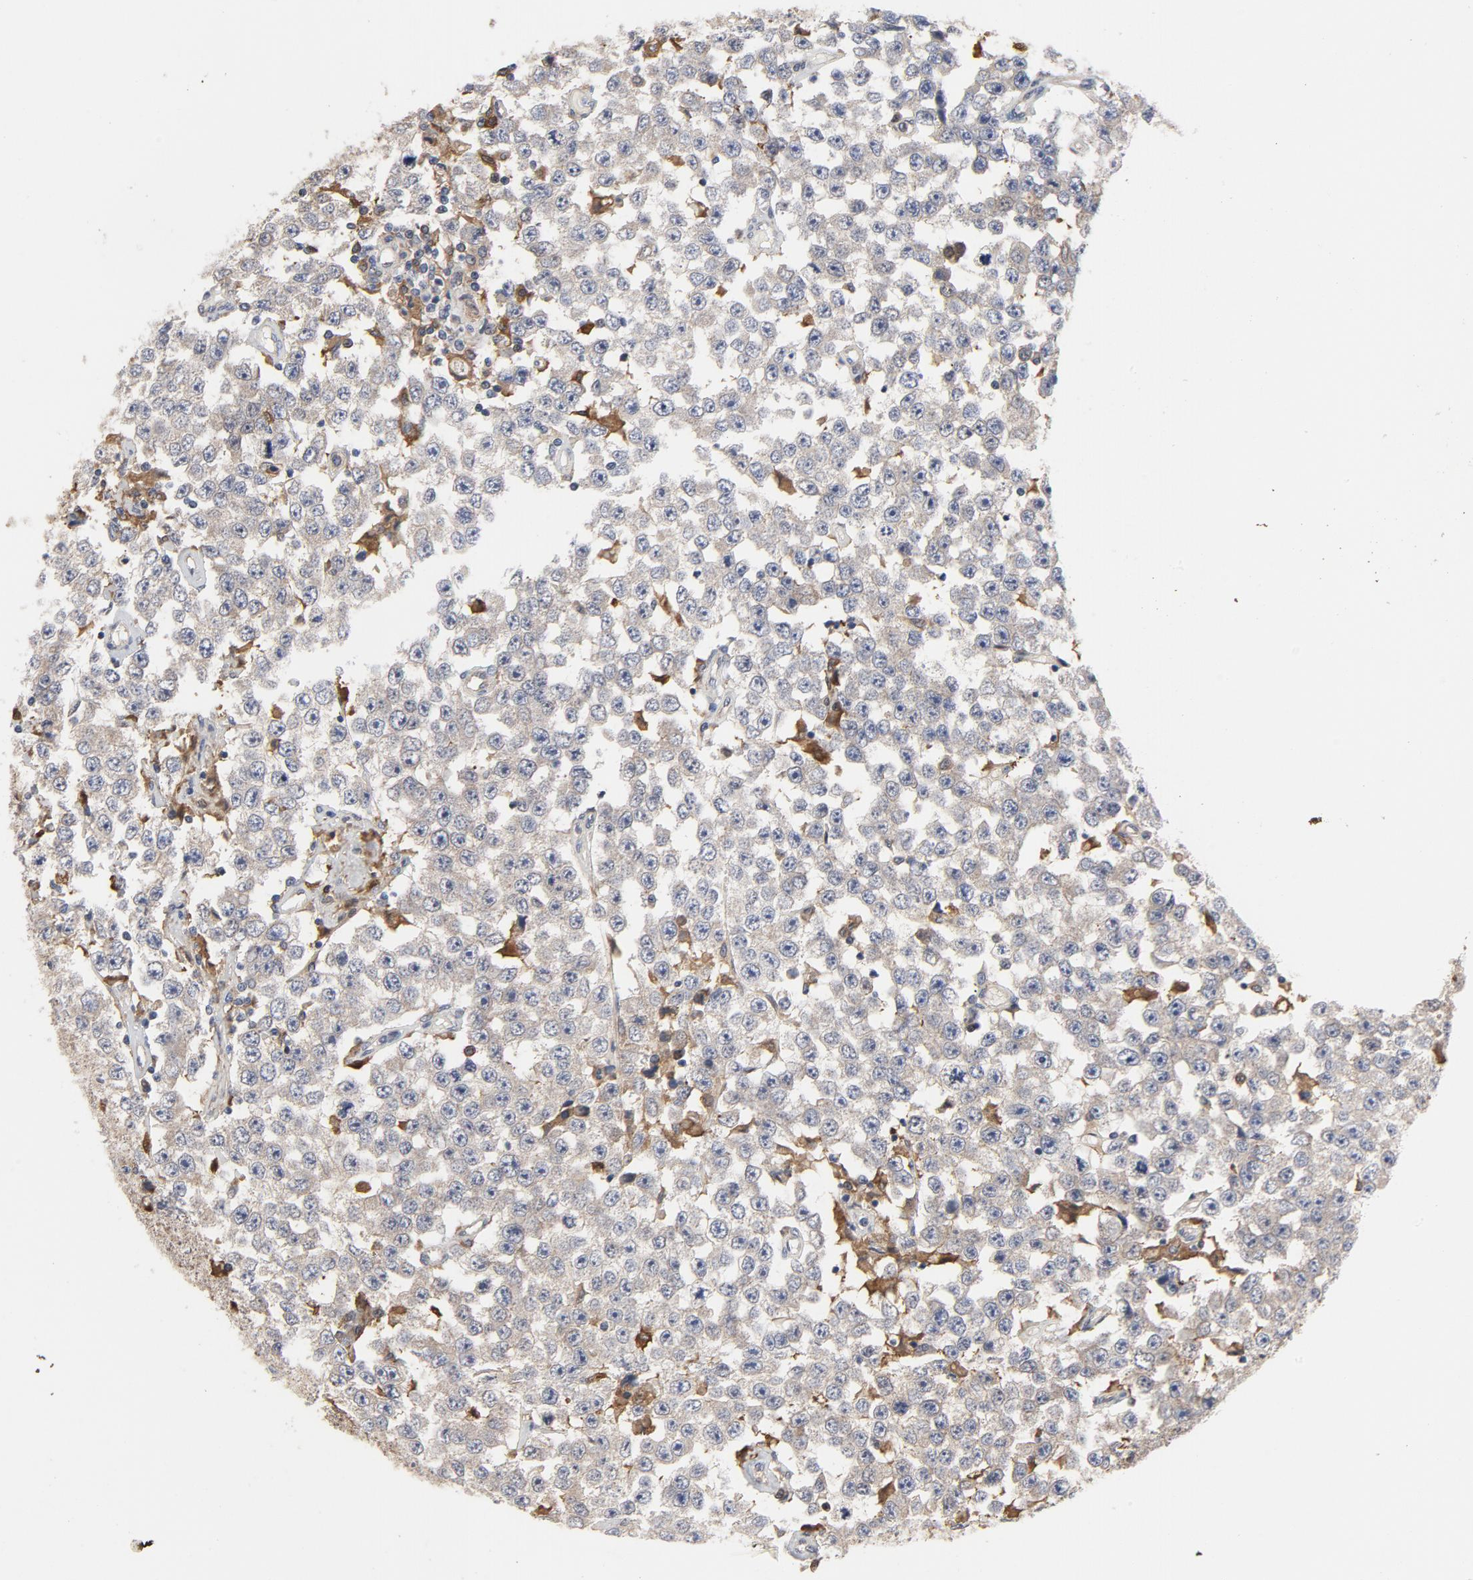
{"staining": {"intensity": "moderate", "quantity": ">75%", "location": "cytoplasmic/membranous"}, "tissue": "testis cancer", "cell_type": "Tumor cells", "image_type": "cancer", "snomed": [{"axis": "morphology", "description": "Seminoma, NOS"}, {"axis": "topography", "description": "Testis"}], "caption": "Immunohistochemical staining of human testis cancer shows medium levels of moderate cytoplasmic/membranous protein positivity in approximately >75% of tumor cells. The protein is stained brown, and the nuclei are stained in blue (DAB IHC with brightfield microscopy, high magnification).", "gene": "RAPGEF4", "patient": {"sex": "male", "age": 52}}